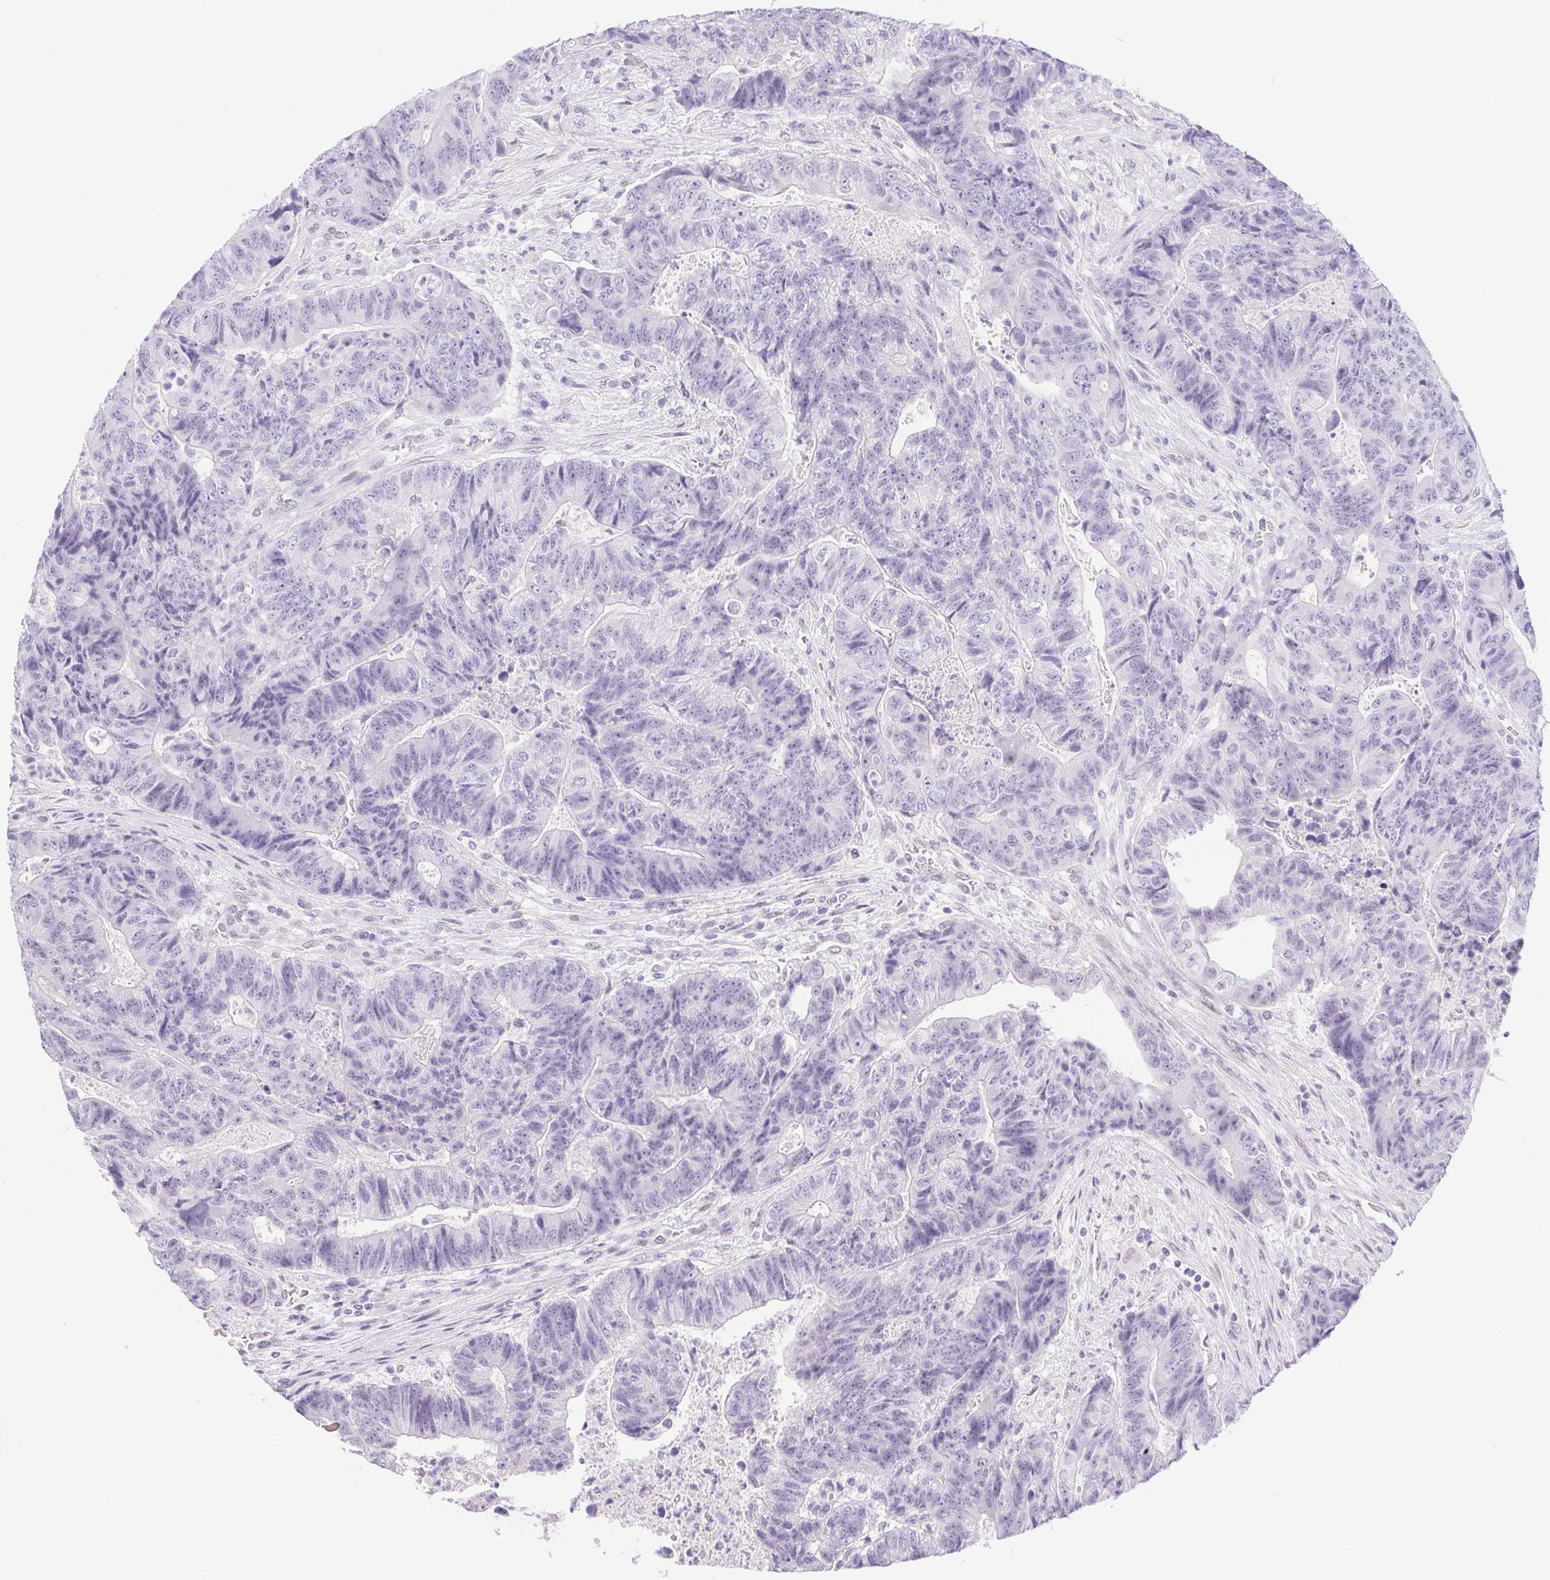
{"staining": {"intensity": "negative", "quantity": "none", "location": "none"}, "tissue": "colorectal cancer", "cell_type": "Tumor cells", "image_type": "cancer", "snomed": [{"axis": "morphology", "description": "Normal tissue, NOS"}, {"axis": "morphology", "description": "Adenocarcinoma, NOS"}, {"axis": "topography", "description": "Colon"}], "caption": "DAB (3,3'-diaminobenzidine) immunohistochemical staining of colorectal adenocarcinoma reveals no significant positivity in tumor cells.", "gene": "CAND1", "patient": {"sex": "female", "age": 48}}